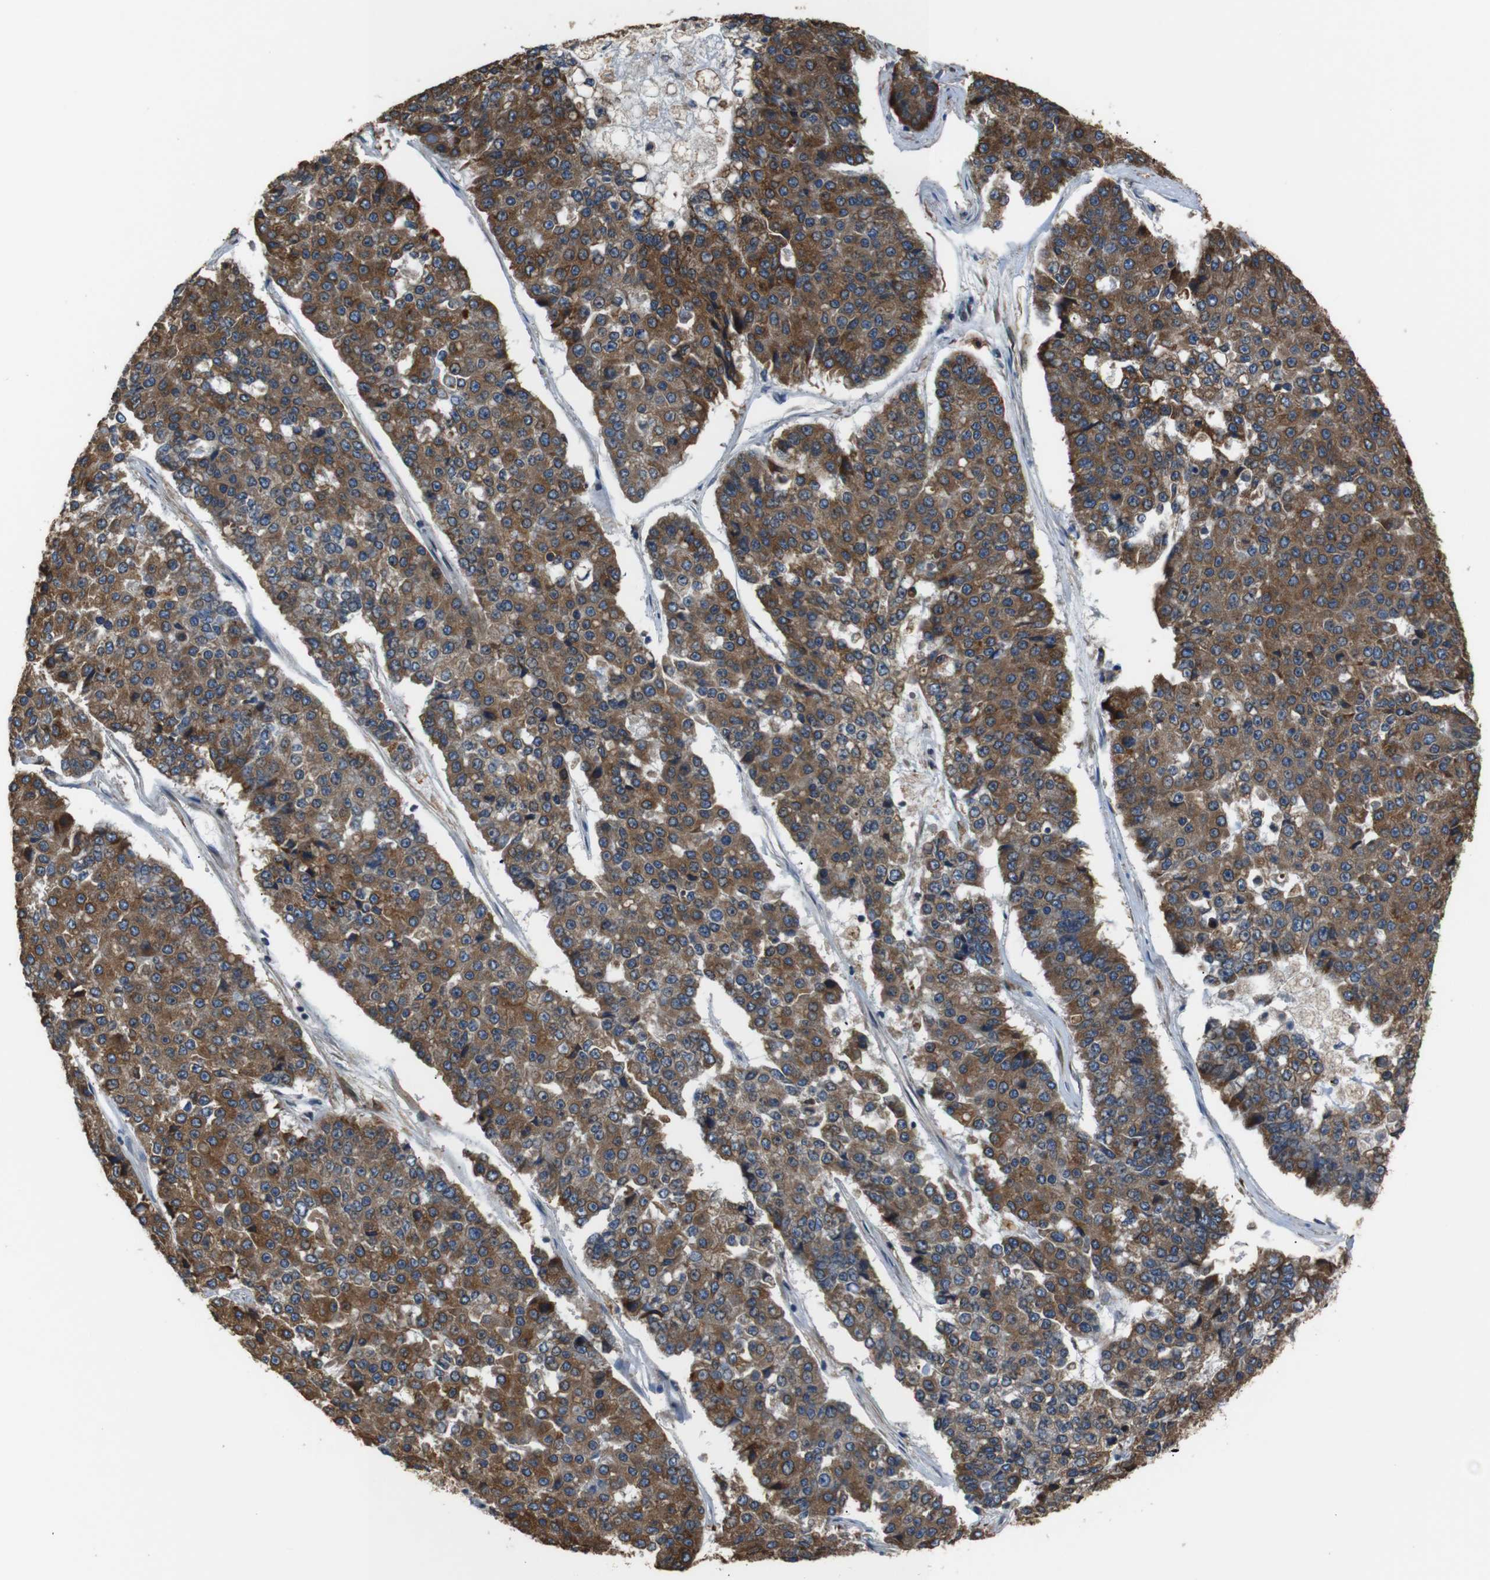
{"staining": {"intensity": "strong", "quantity": ">75%", "location": "cytoplasmic/membranous"}, "tissue": "pancreatic cancer", "cell_type": "Tumor cells", "image_type": "cancer", "snomed": [{"axis": "morphology", "description": "Adenocarcinoma, NOS"}, {"axis": "topography", "description": "Pancreas"}], "caption": "Human adenocarcinoma (pancreatic) stained with a protein marker exhibits strong staining in tumor cells.", "gene": "TMED2", "patient": {"sex": "male", "age": 50}}